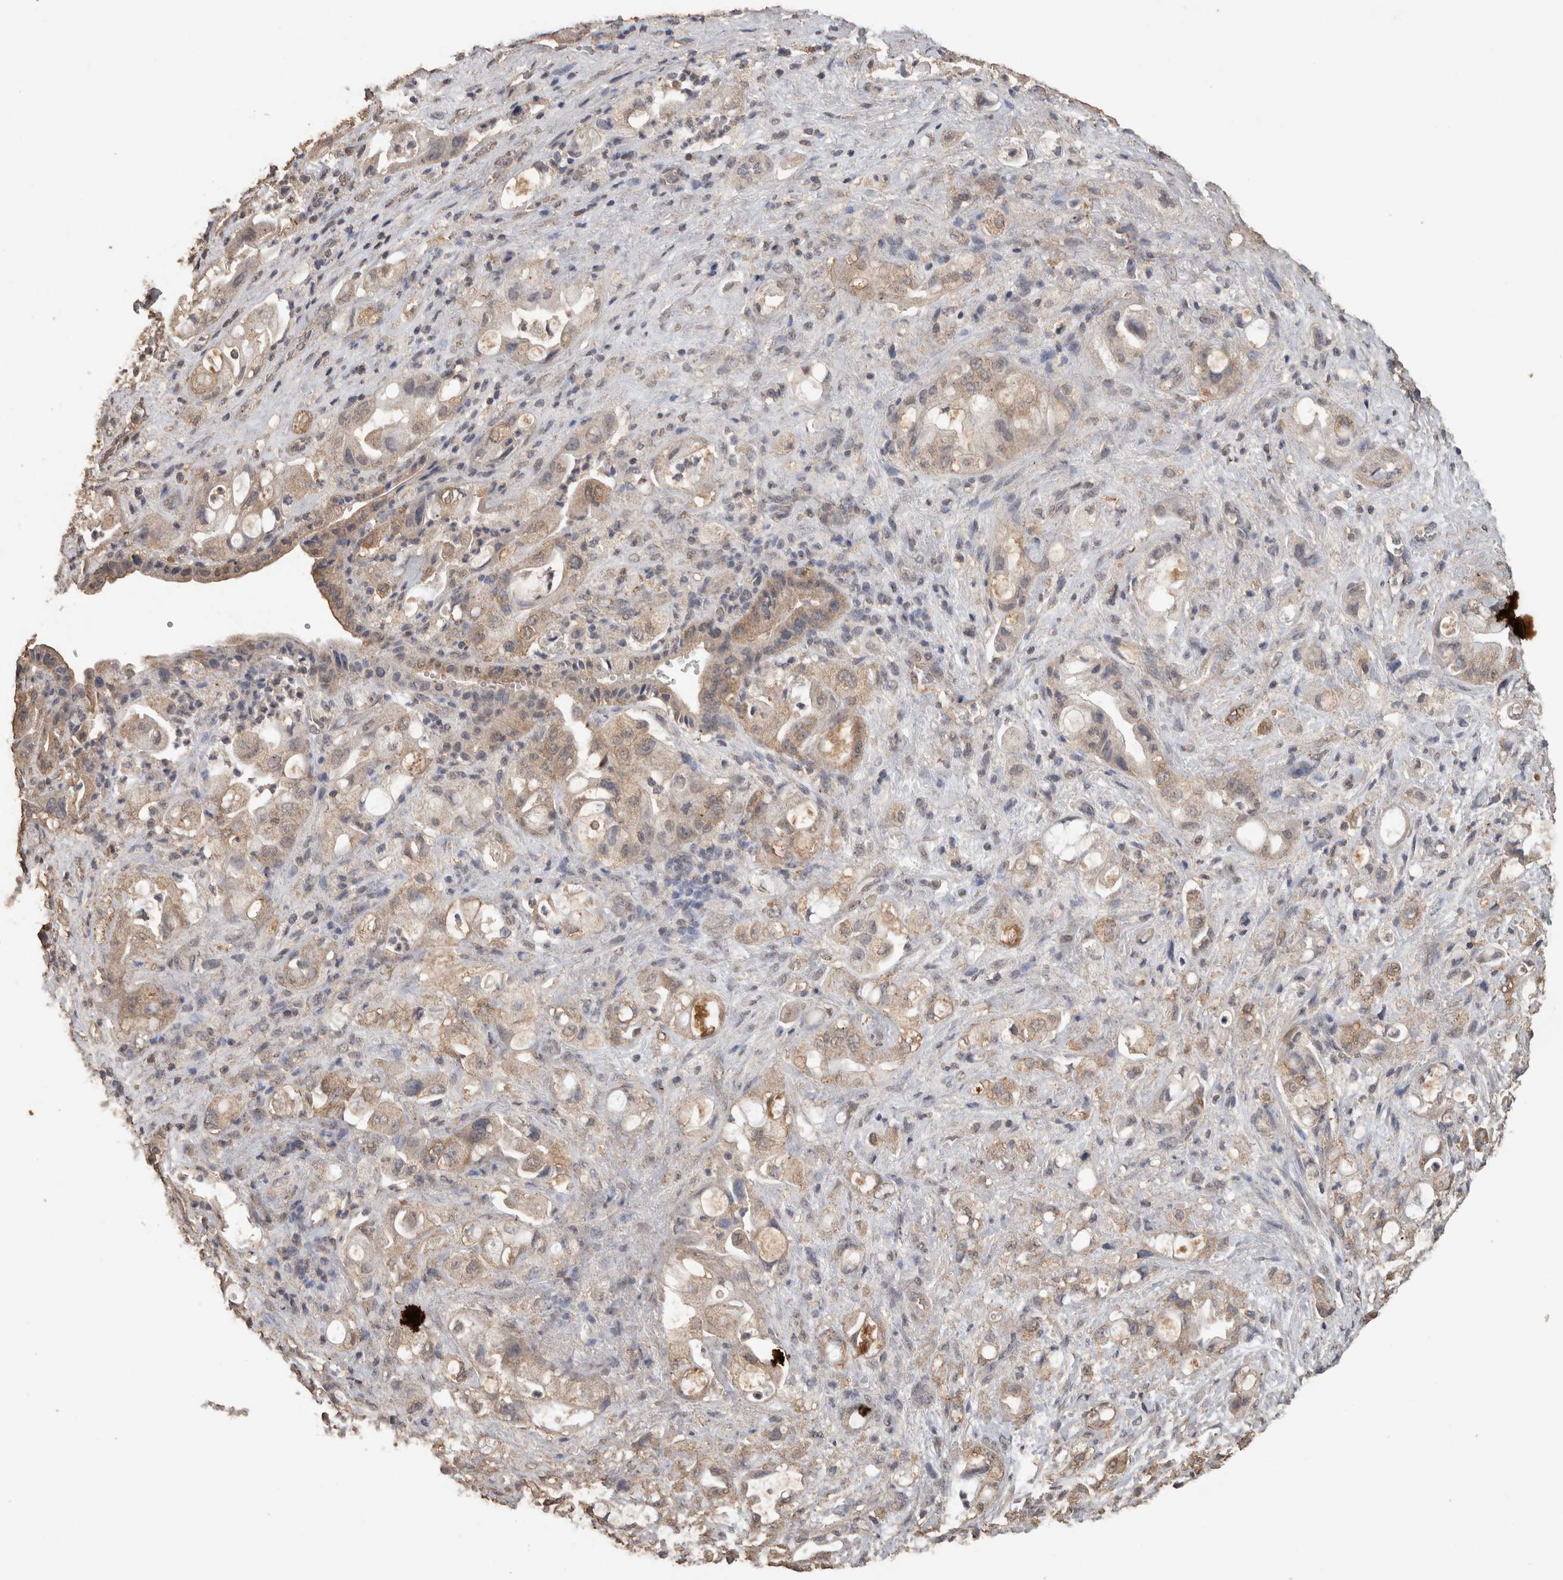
{"staining": {"intensity": "weak", "quantity": ">75%", "location": "cytoplasmic/membranous"}, "tissue": "pancreatic cancer", "cell_type": "Tumor cells", "image_type": "cancer", "snomed": [{"axis": "morphology", "description": "Adenocarcinoma, NOS"}, {"axis": "topography", "description": "Pancreas"}], "caption": "Weak cytoplasmic/membranous protein positivity is appreciated in approximately >75% of tumor cells in adenocarcinoma (pancreatic). The staining was performed using DAB, with brown indicating positive protein expression. Nuclei are stained blue with hematoxylin.", "gene": "CX3CL1", "patient": {"sex": "male", "age": 79}}